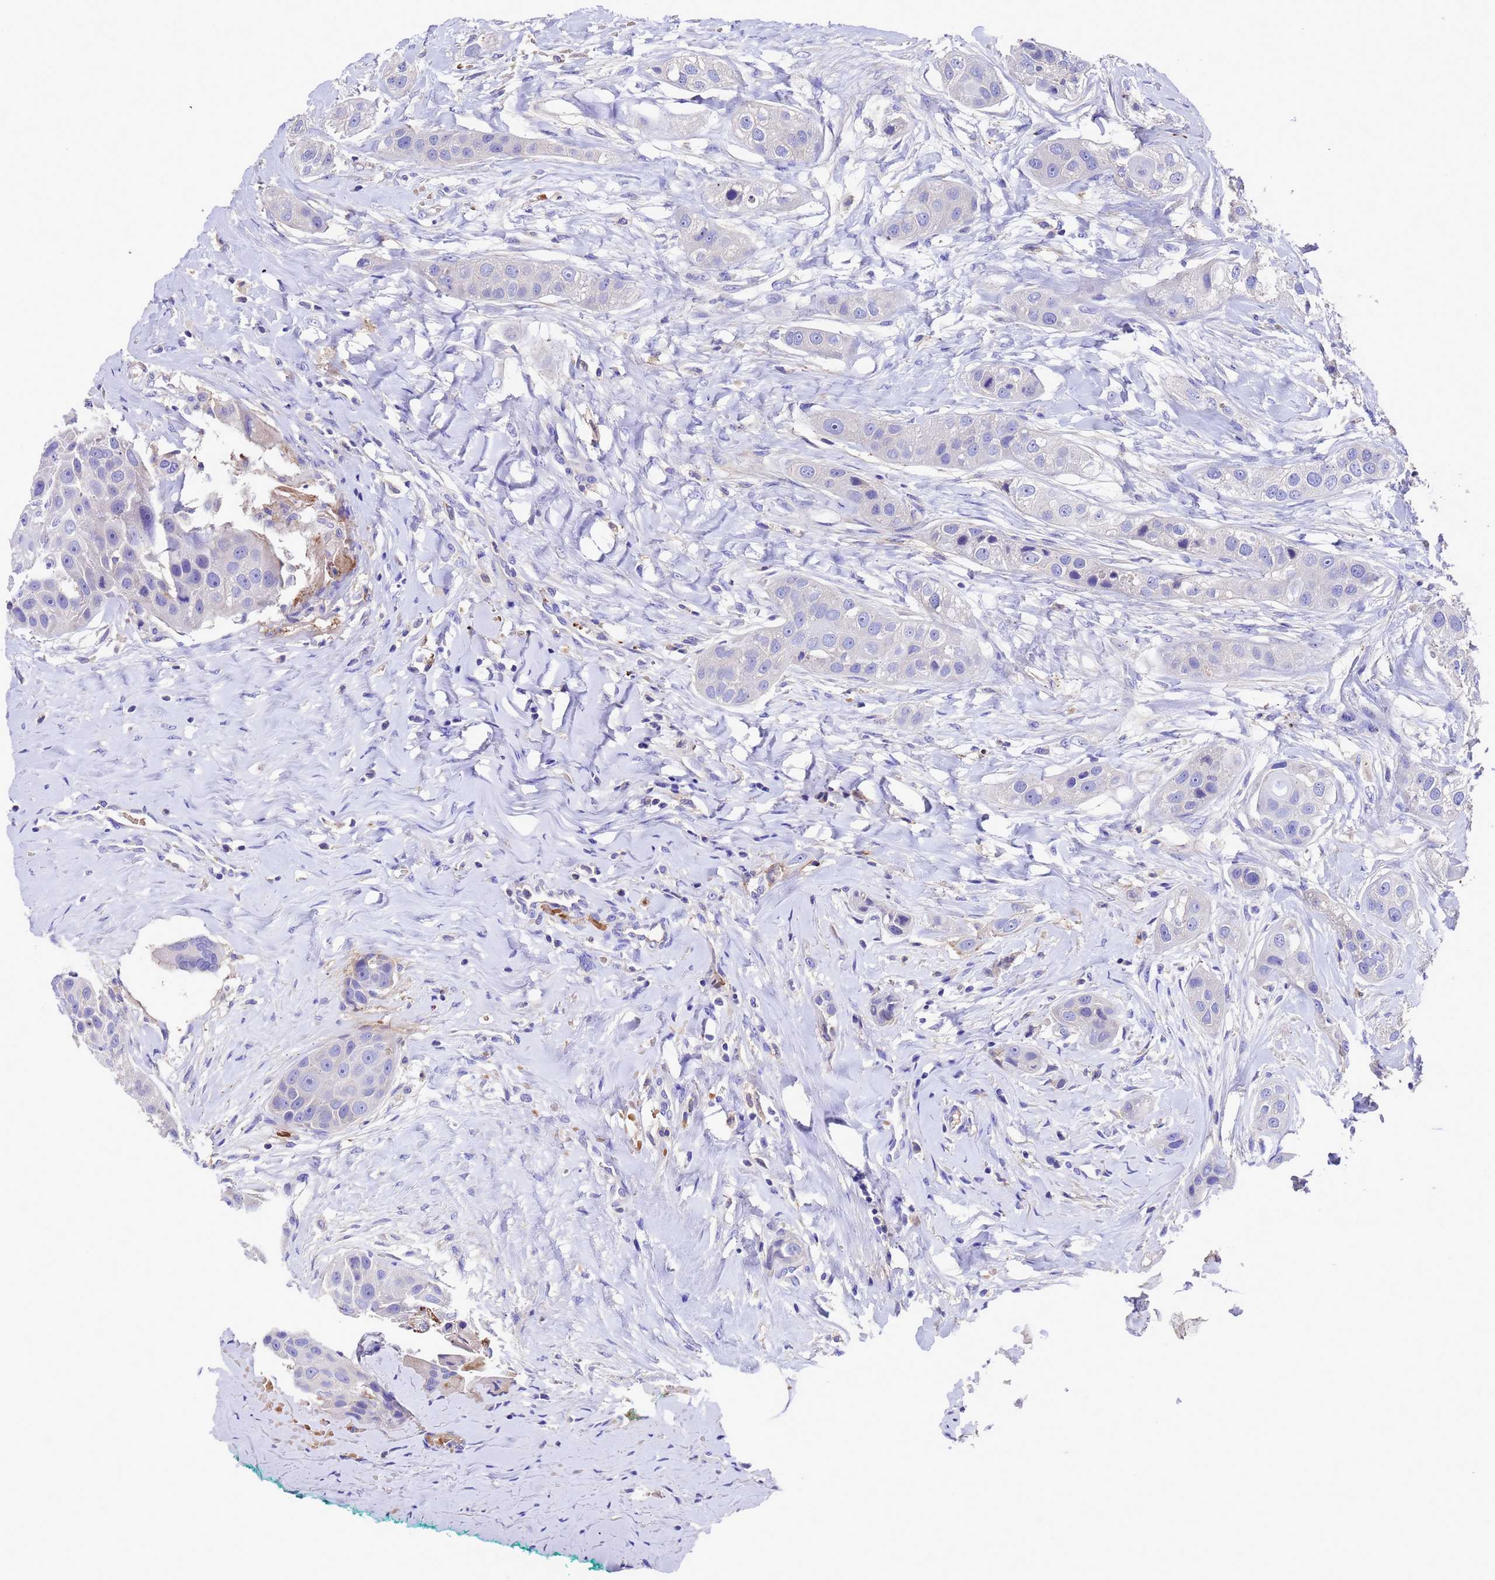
{"staining": {"intensity": "negative", "quantity": "none", "location": "none"}, "tissue": "head and neck cancer", "cell_type": "Tumor cells", "image_type": "cancer", "snomed": [{"axis": "morphology", "description": "Normal tissue, NOS"}, {"axis": "morphology", "description": "Squamous cell carcinoma, NOS"}, {"axis": "topography", "description": "Skeletal muscle"}, {"axis": "topography", "description": "Head-Neck"}], "caption": "Immunohistochemistry (IHC) histopathology image of human head and neck cancer stained for a protein (brown), which reveals no expression in tumor cells.", "gene": "ELP6", "patient": {"sex": "male", "age": 51}}